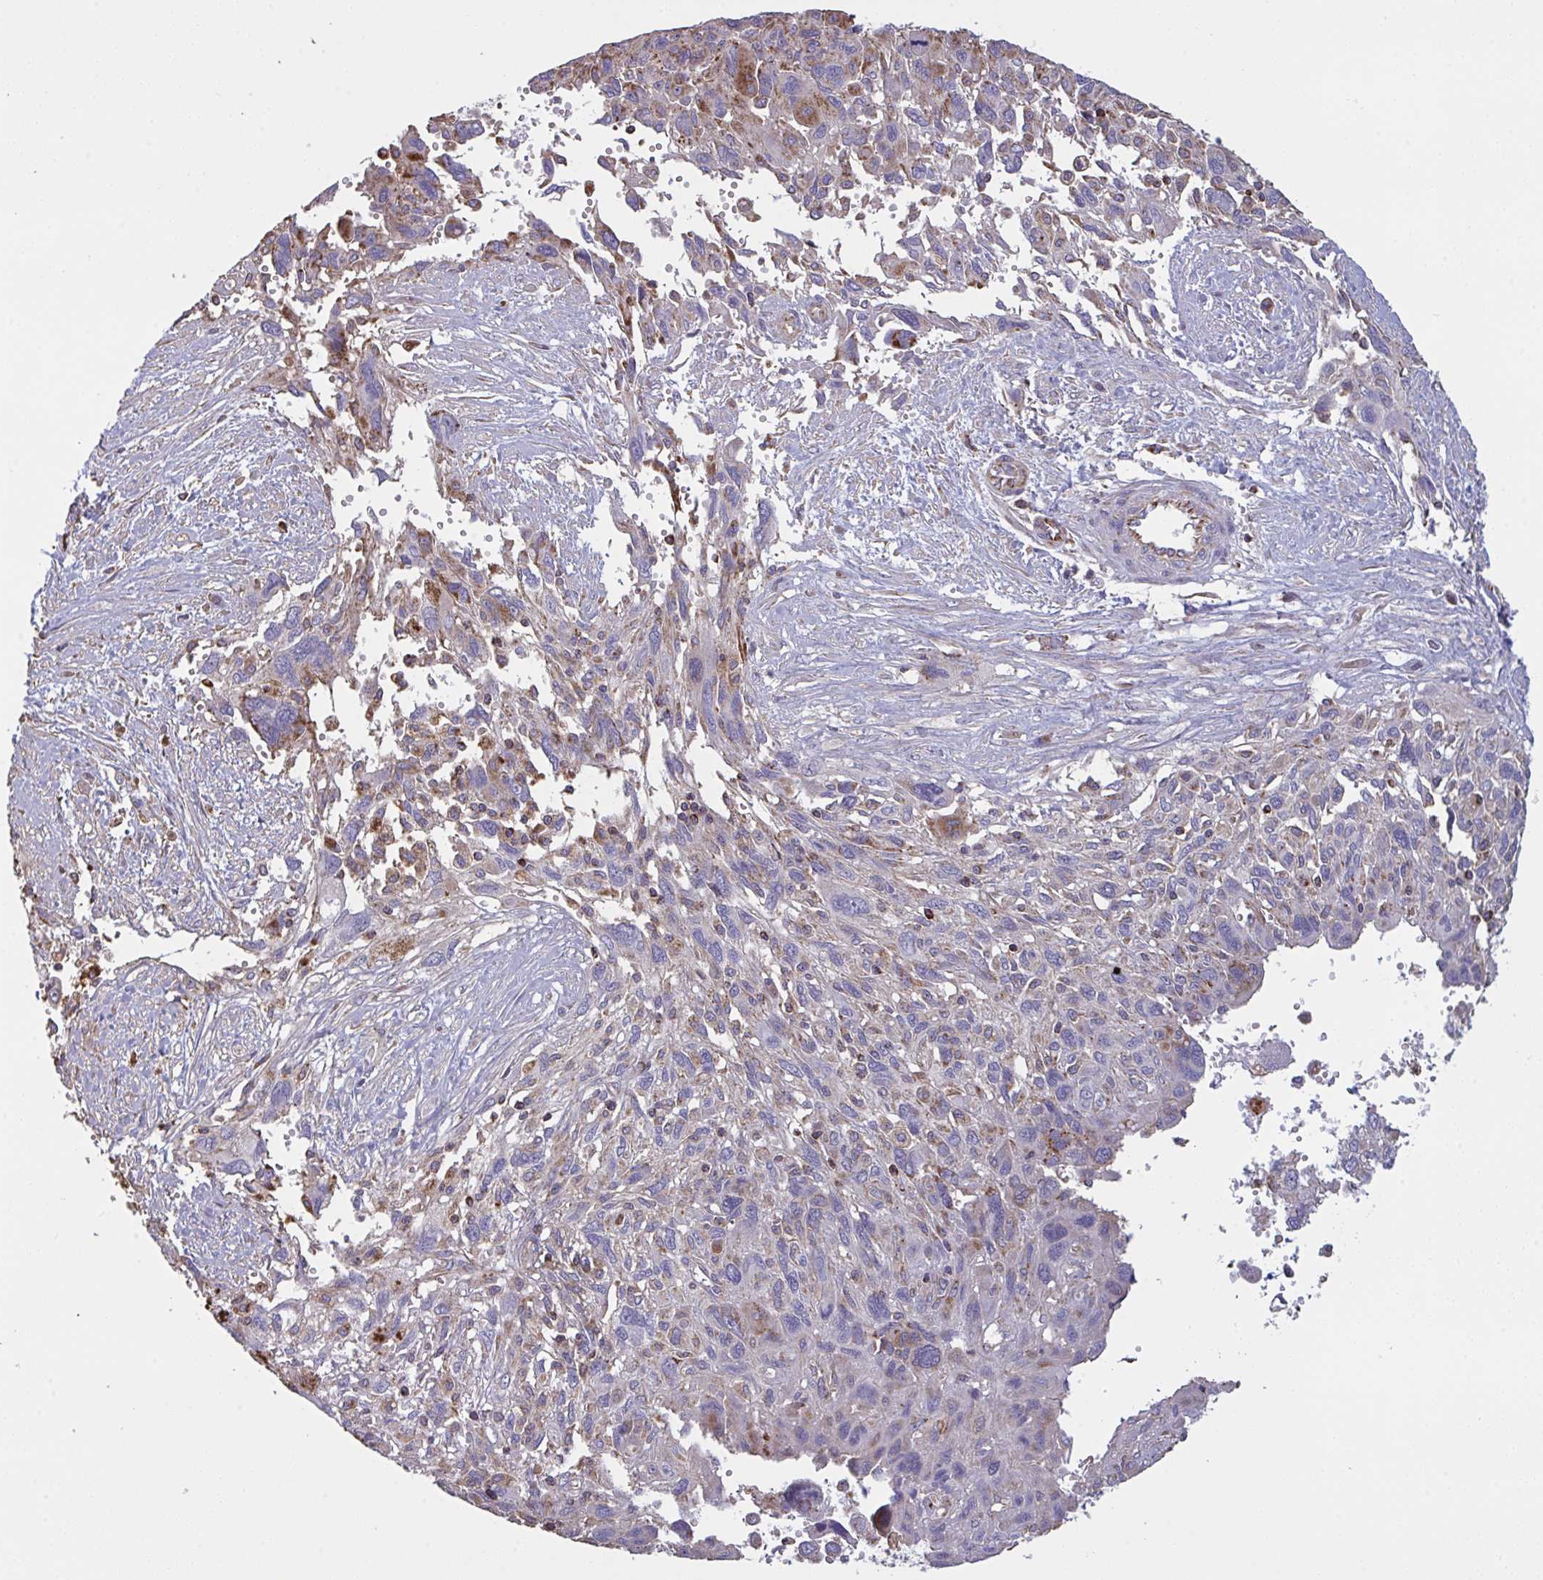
{"staining": {"intensity": "moderate", "quantity": "<25%", "location": "cytoplasmic/membranous"}, "tissue": "pancreatic cancer", "cell_type": "Tumor cells", "image_type": "cancer", "snomed": [{"axis": "morphology", "description": "Adenocarcinoma, NOS"}, {"axis": "topography", "description": "Pancreas"}], "caption": "Immunohistochemical staining of pancreatic cancer (adenocarcinoma) demonstrates moderate cytoplasmic/membranous protein expression in approximately <25% of tumor cells.", "gene": "MICOS10", "patient": {"sex": "female", "age": 47}}